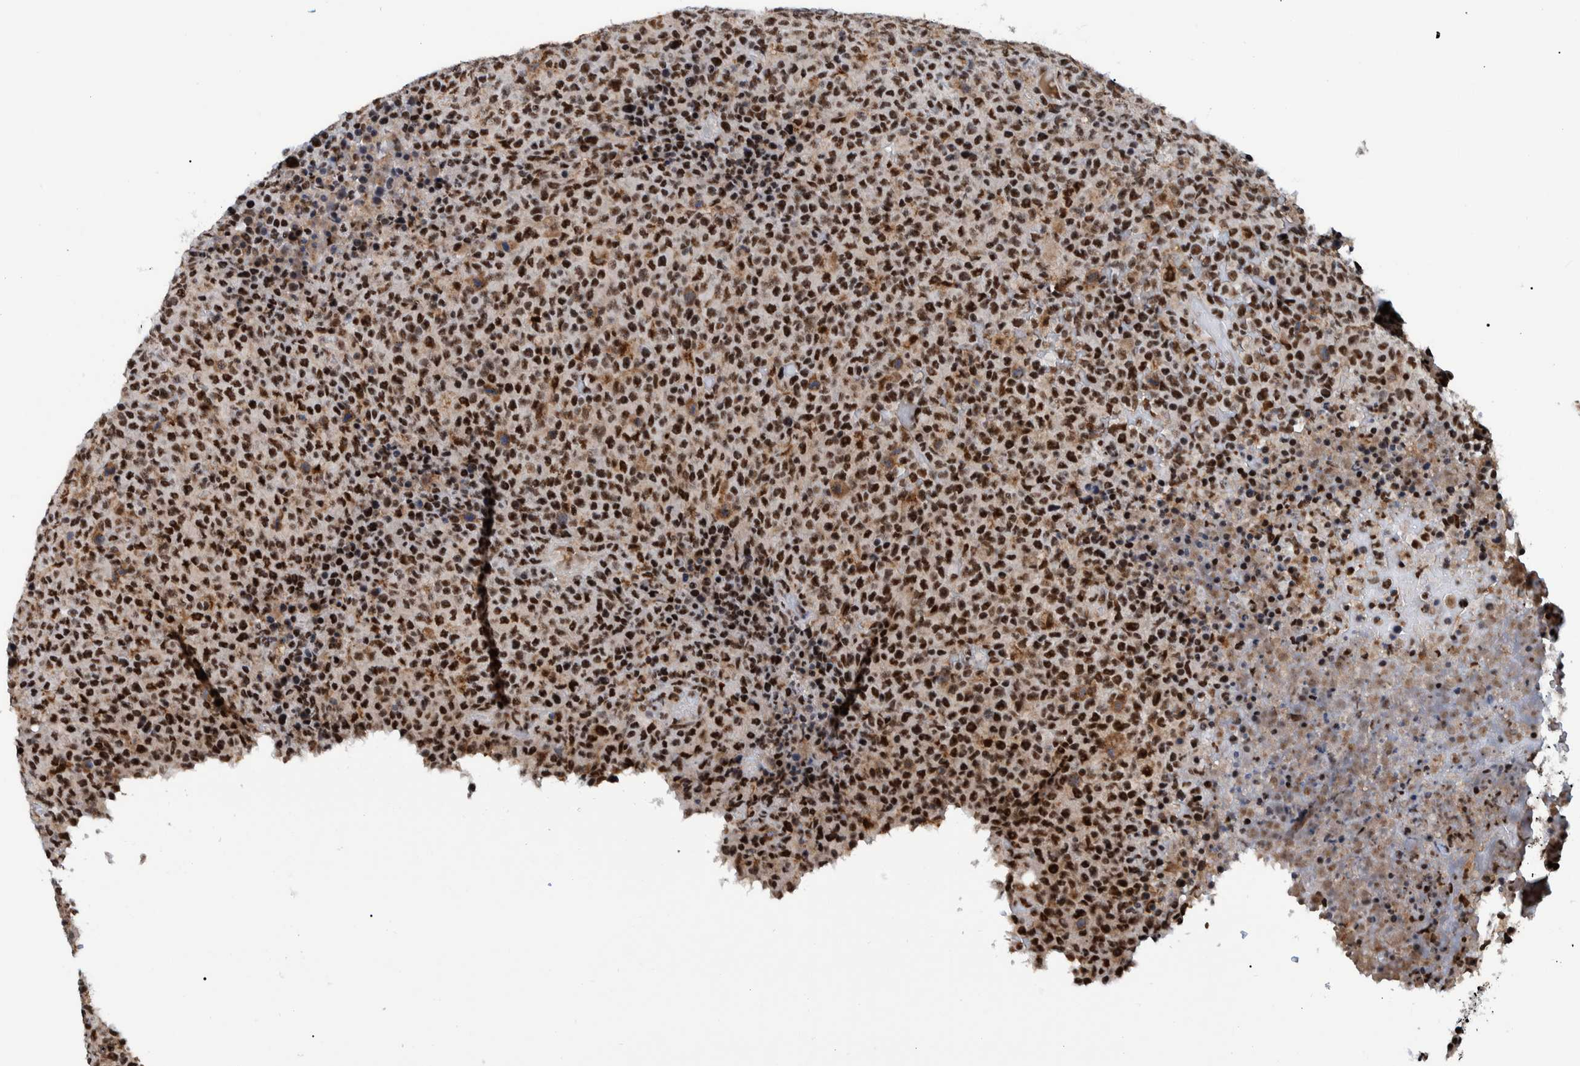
{"staining": {"intensity": "strong", "quantity": ">75%", "location": "nuclear"}, "tissue": "lymphoma", "cell_type": "Tumor cells", "image_type": "cancer", "snomed": [{"axis": "morphology", "description": "Malignant lymphoma, non-Hodgkin's type, High grade"}, {"axis": "topography", "description": "Lymph node"}], "caption": "Tumor cells demonstrate strong nuclear staining in about >75% of cells in lymphoma. The protein is stained brown, and the nuclei are stained in blue (DAB (3,3'-diaminobenzidine) IHC with brightfield microscopy, high magnification).", "gene": "EFTUD2", "patient": {"sex": "male", "age": 13}}